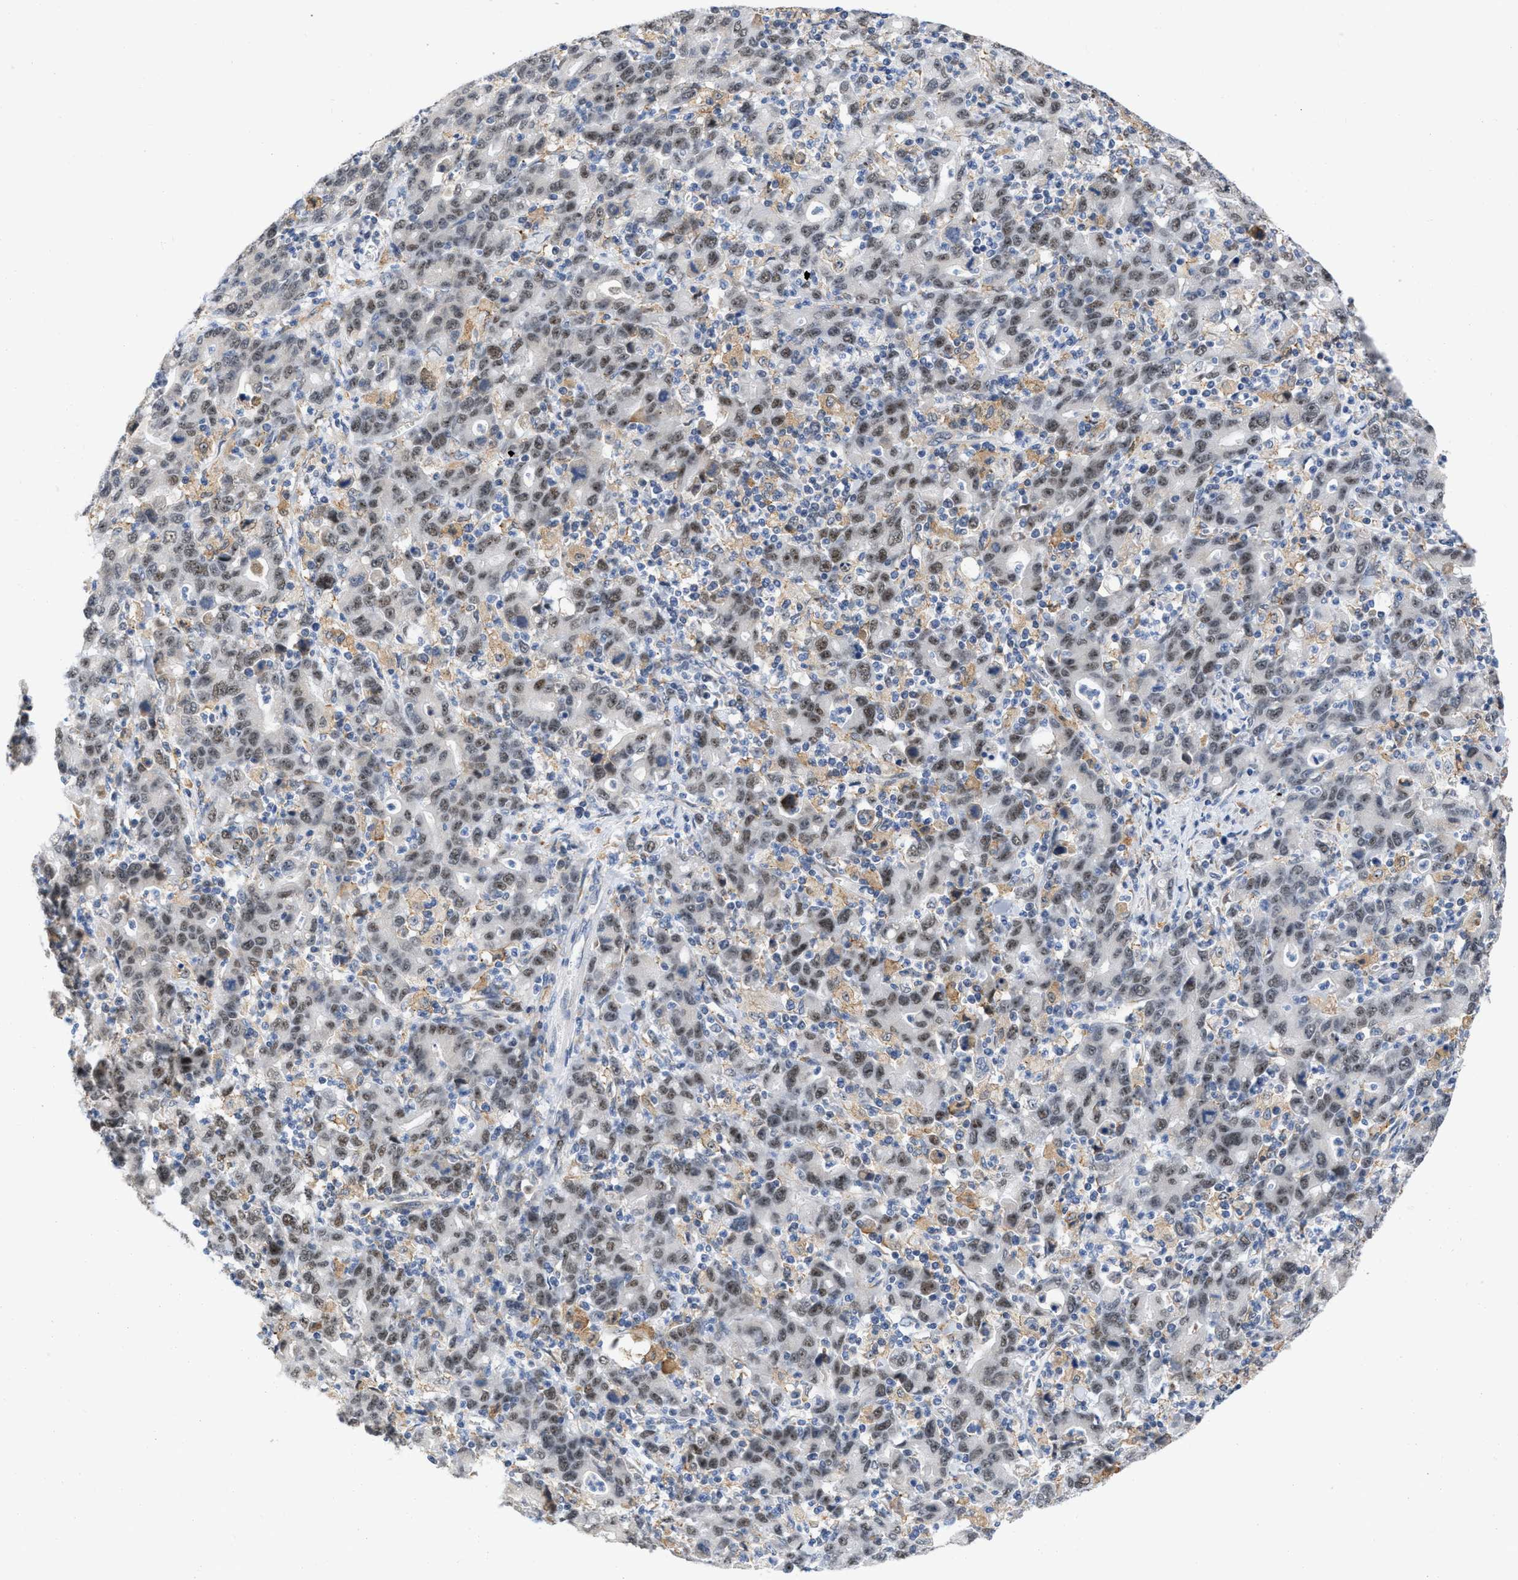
{"staining": {"intensity": "moderate", "quantity": "25%-75%", "location": "nuclear"}, "tissue": "stomach cancer", "cell_type": "Tumor cells", "image_type": "cancer", "snomed": [{"axis": "morphology", "description": "Adenocarcinoma, NOS"}, {"axis": "topography", "description": "Stomach, upper"}], "caption": "The histopathology image shows immunohistochemical staining of stomach cancer (adenocarcinoma). There is moderate nuclear staining is identified in approximately 25%-75% of tumor cells.", "gene": "ELAC2", "patient": {"sex": "male", "age": 69}}